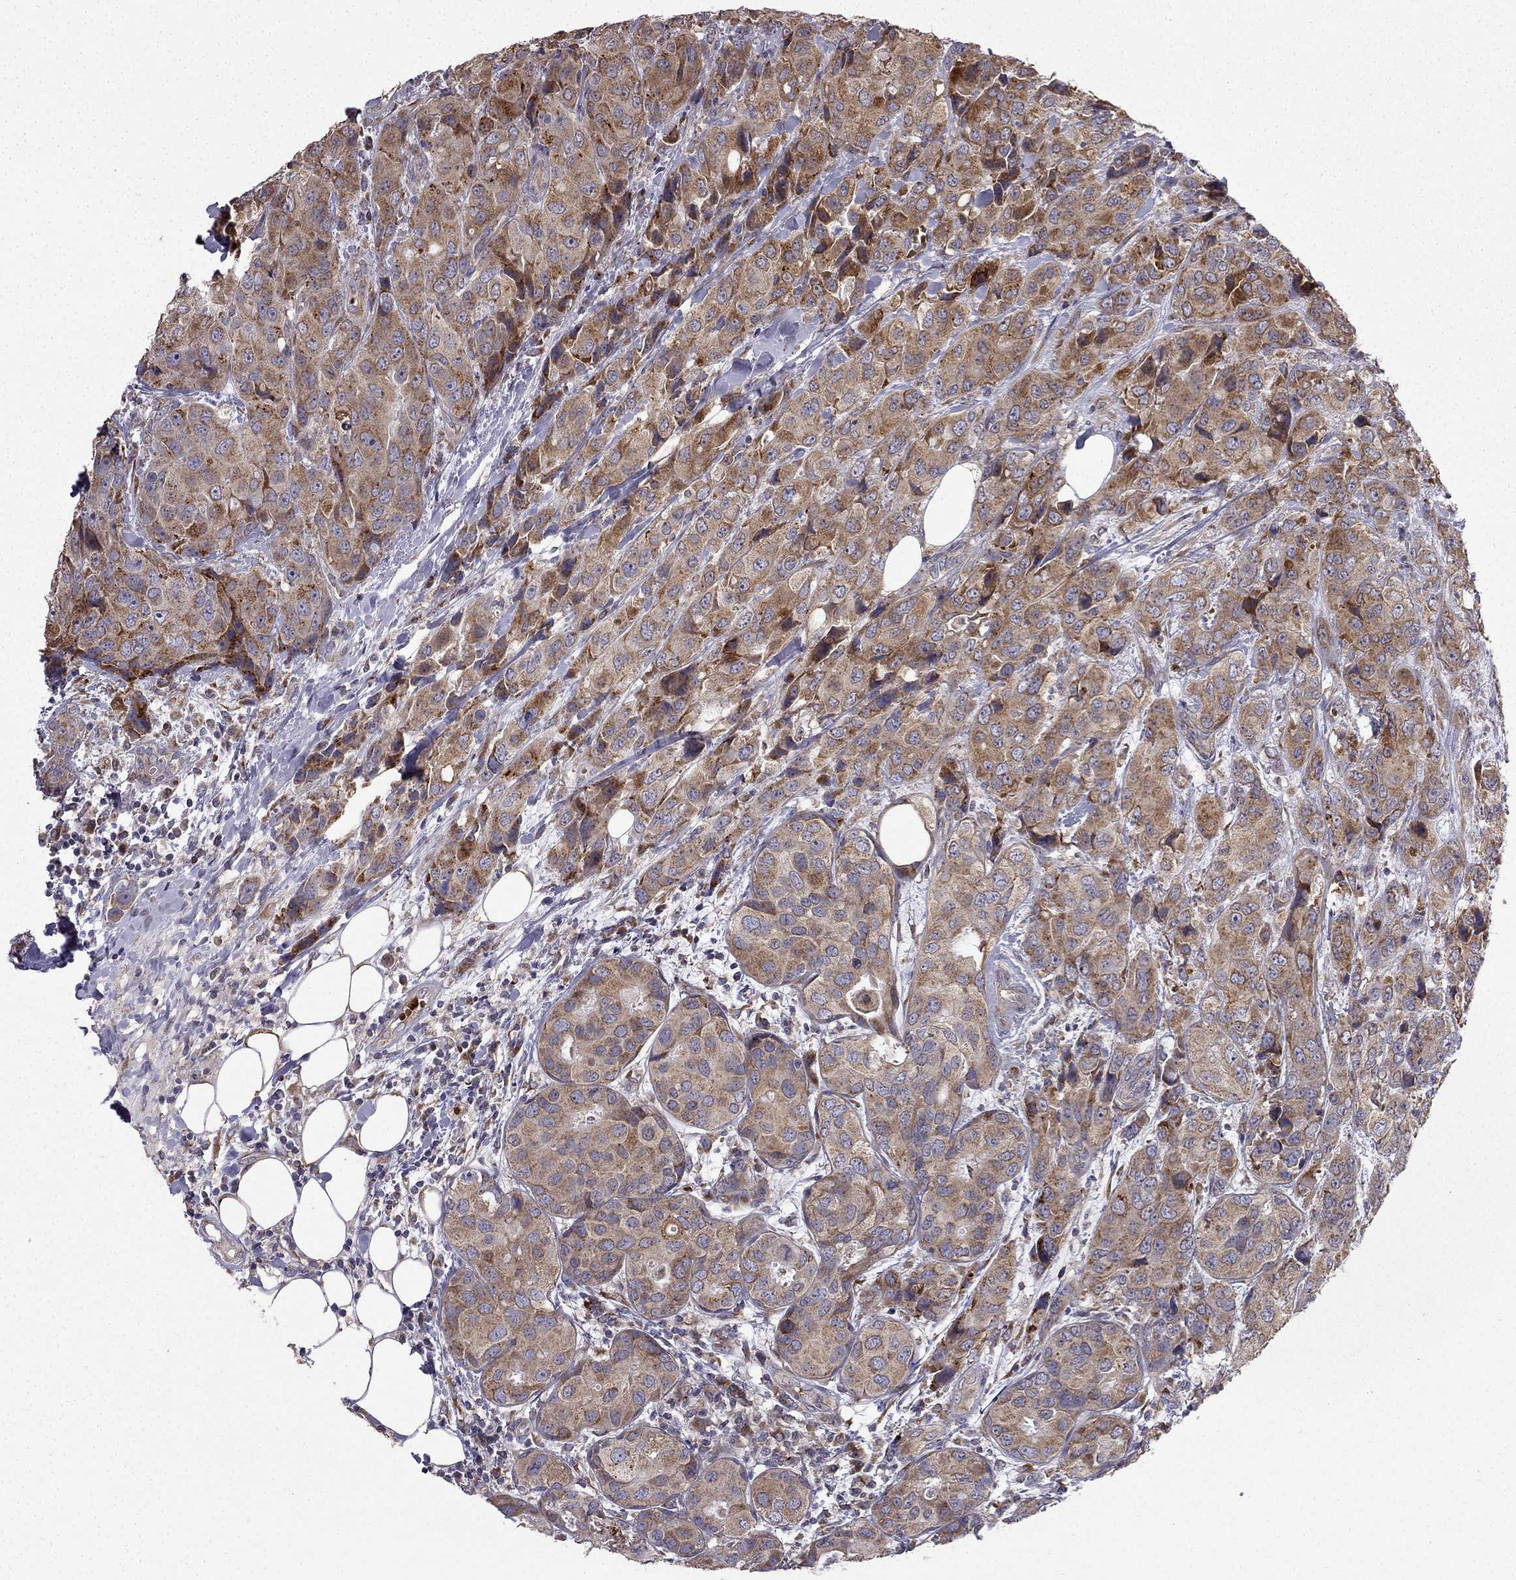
{"staining": {"intensity": "moderate", "quantity": ">75%", "location": "cytoplasmic/membranous"}, "tissue": "breast cancer", "cell_type": "Tumor cells", "image_type": "cancer", "snomed": [{"axis": "morphology", "description": "Duct carcinoma"}, {"axis": "topography", "description": "Breast"}], "caption": "Protein expression analysis of breast cancer (infiltrating ductal carcinoma) shows moderate cytoplasmic/membranous staining in about >75% of tumor cells.", "gene": "B4GALT7", "patient": {"sex": "female", "age": 43}}